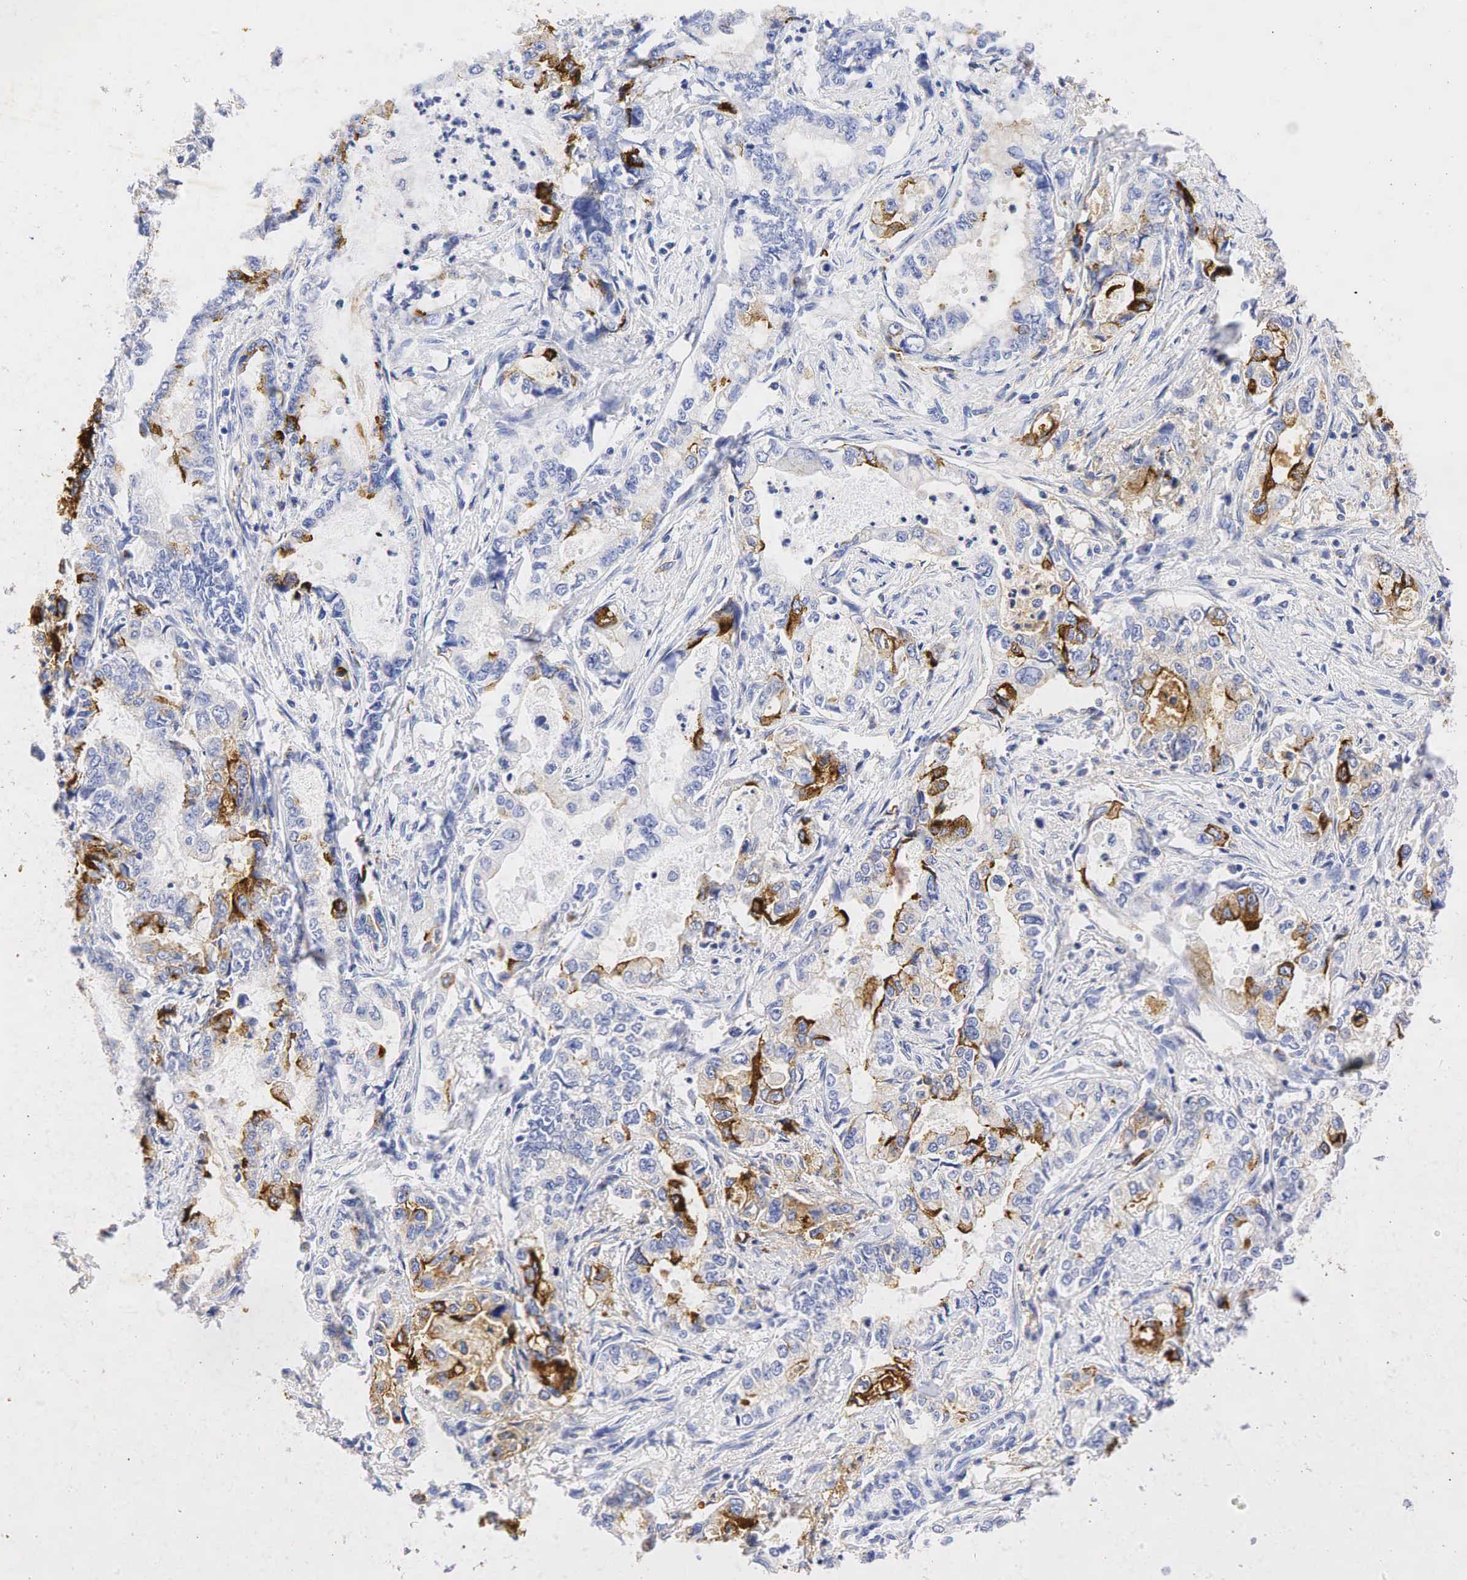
{"staining": {"intensity": "strong", "quantity": ">75%", "location": "cytoplasmic/membranous"}, "tissue": "stomach cancer", "cell_type": "Tumor cells", "image_type": "cancer", "snomed": [{"axis": "morphology", "description": "Adenocarcinoma, NOS"}, {"axis": "topography", "description": "Pancreas"}, {"axis": "topography", "description": "Stomach, upper"}], "caption": "Protein positivity by immunohistochemistry shows strong cytoplasmic/membranous positivity in about >75% of tumor cells in stomach adenocarcinoma. The staining was performed using DAB (3,3'-diaminobenzidine) to visualize the protein expression in brown, while the nuclei were stained in blue with hematoxylin (Magnification: 20x).", "gene": "SYP", "patient": {"sex": "male", "age": 77}}